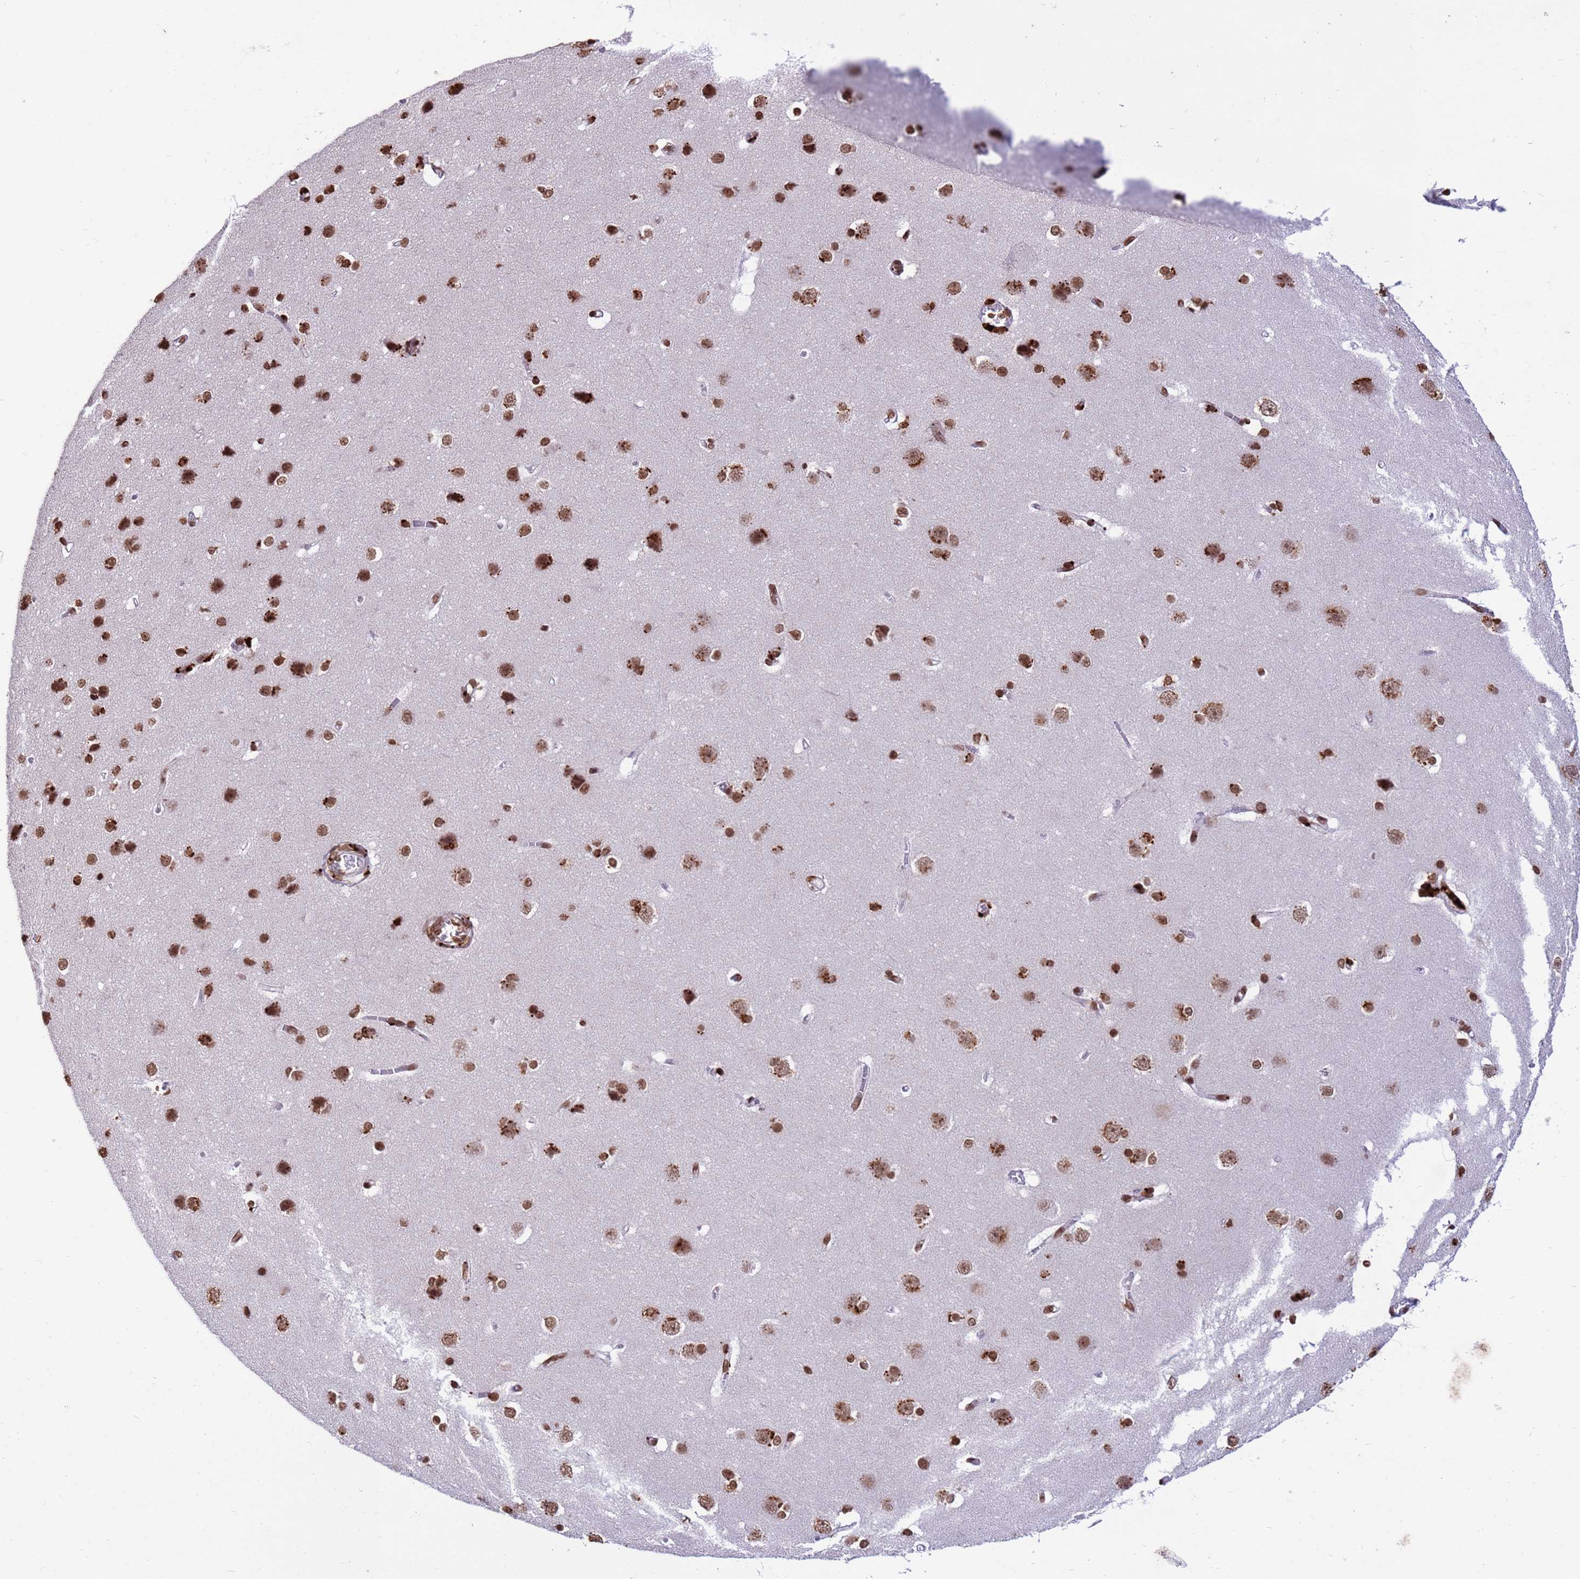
{"staining": {"intensity": "strong", "quantity": ">75%", "location": "nuclear"}, "tissue": "cerebral cortex", "cell_type": "Endothelial cells", "image_type": "normal", "snomed": [{"axis": "morphology", "description": "Normal tissue, NOS"}, {"axis": "topography", "description": "Cerebral cortex"}], "caption": "Cerebral cortex stained for a protein (brown) reveals strong nuclear positive positivity in about >75% of endothelial cells.", "gene": "H3", "patient": {"sex": "male", "age": 37}}